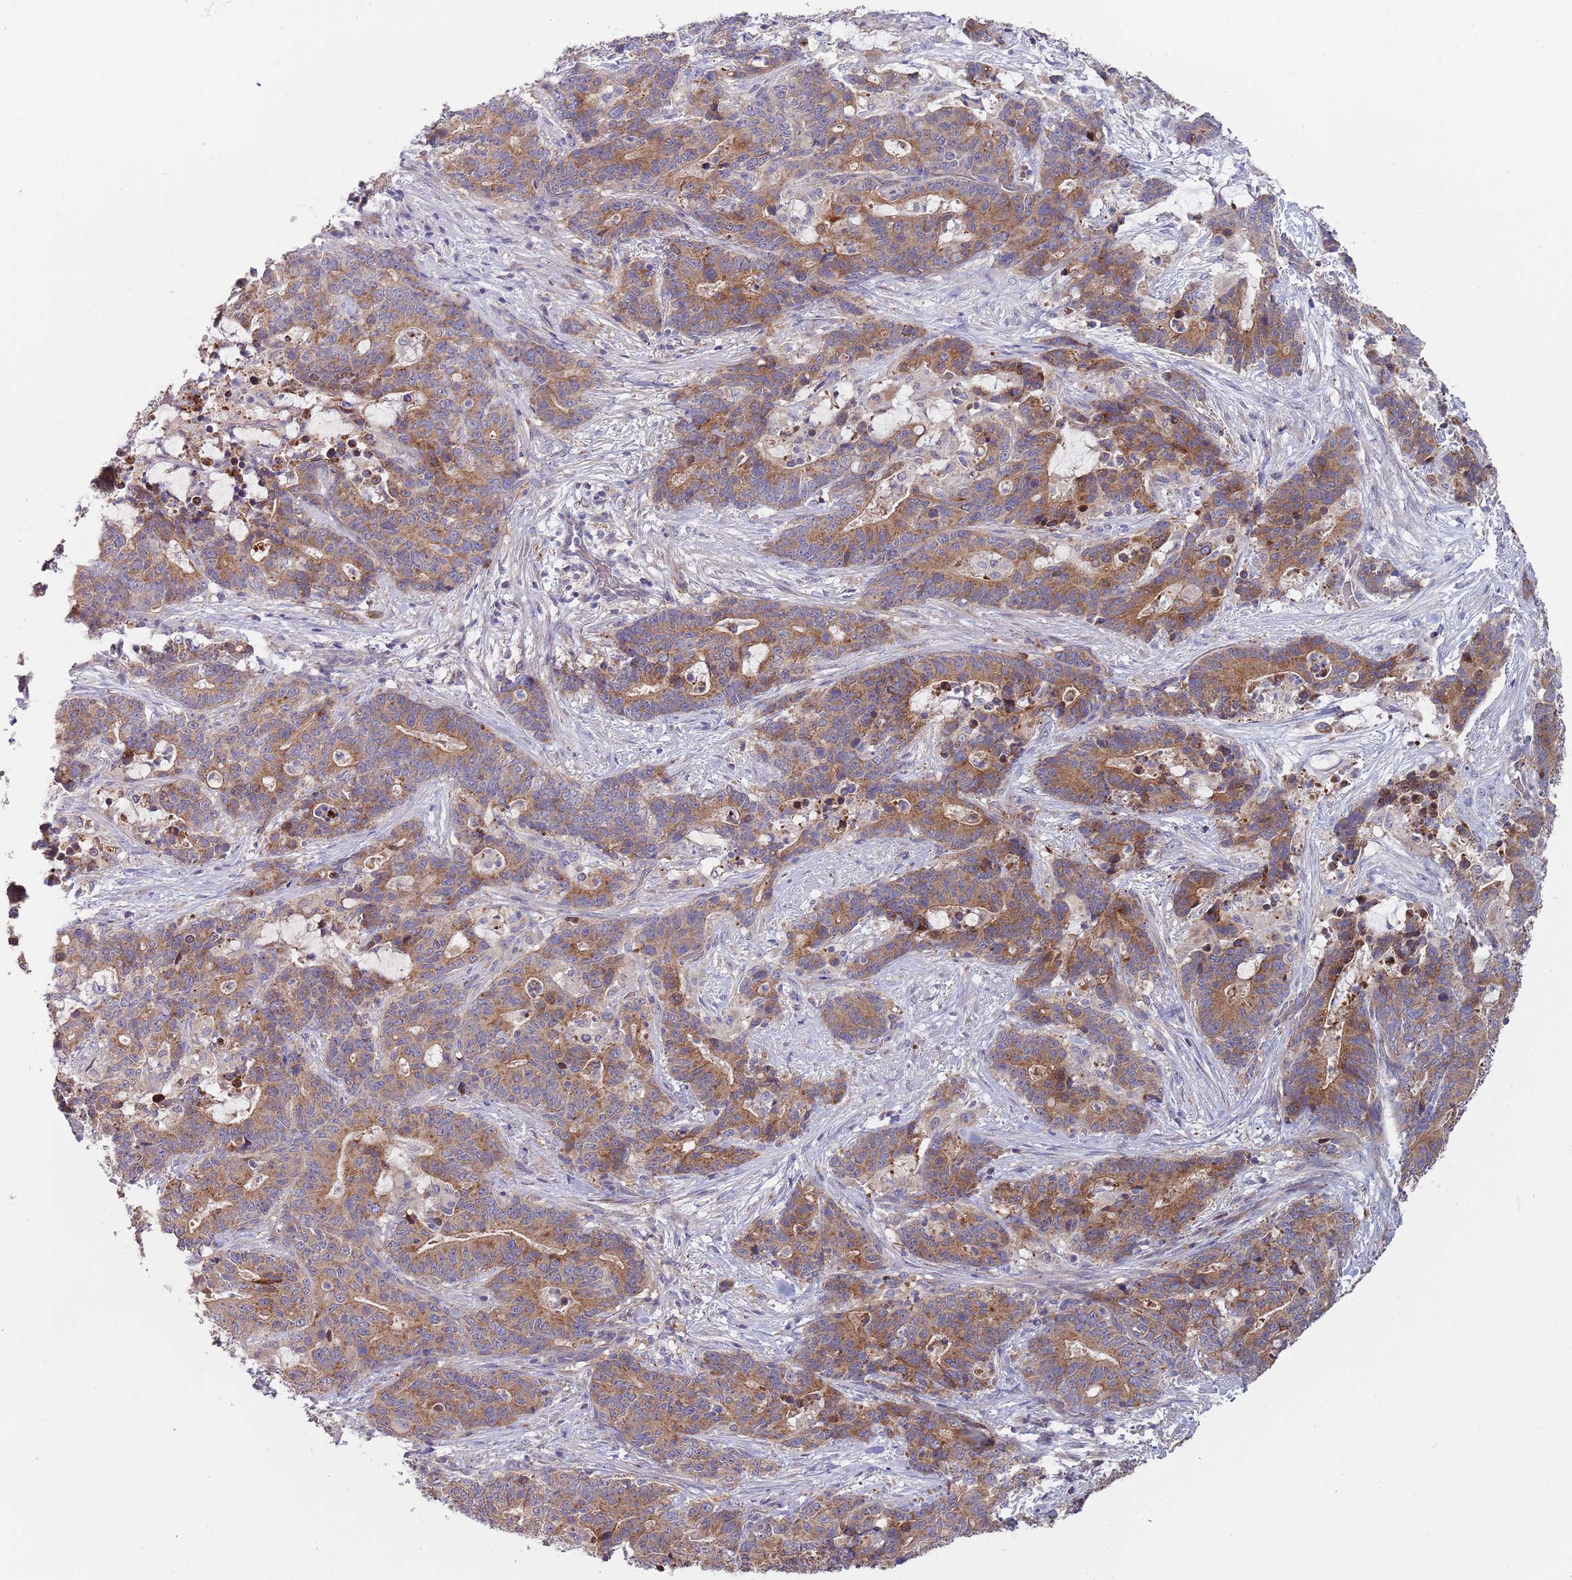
{"staining": {"intensity": "moderate", "quantity": ">75%", "location": "cytoplasmic/membranous"}, "tissue": "stomach cancer", "cell_type": "Tumor cells", "image_type": "cancer", "snomed": [{"axis": "morphology", "description": "Normal tissue, NOS"}, {"axis": "morphology", "description": "Adenocarcinoma, NOS"}, {"axis": "topography", "description": "Stomach"}], "caption": "Stomach cancer (adenocarcinoma) stained with a brown dye shows moderate cytoplasmic/membranous positive expression in approximately >75% of tumor cells.", "gene": "ABCC10", "patient": {"sex": "female", "age": 64}}